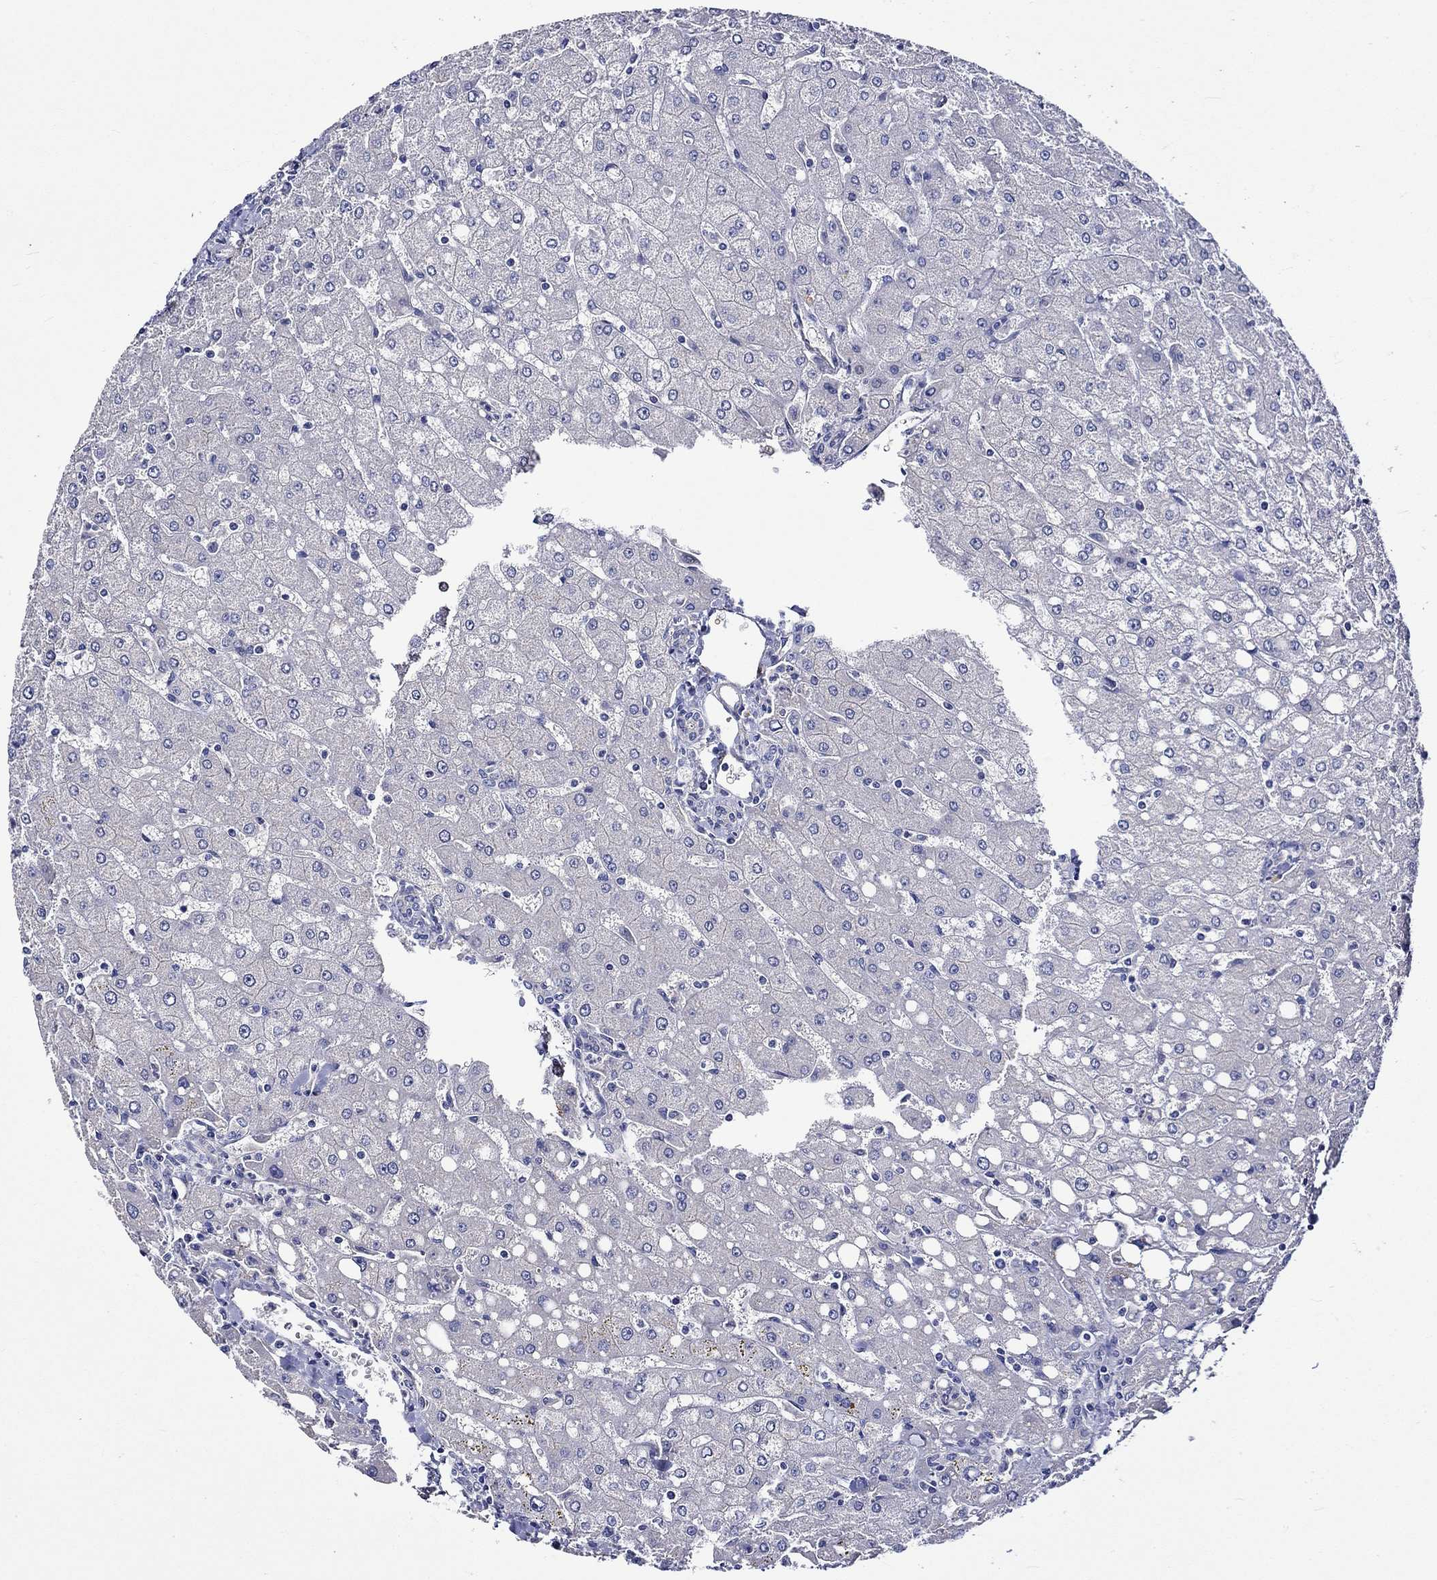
{"staining": {"intensity": "negative", "quantity": "none", "location": "none"}, "tissue": "liver", "cell_type": "Cholangiocytes", "image_type": "normal", "snomed": [{"axis": "morphology", "description": "Normal tissue, NOS"}, {"axis": "topography", "description": "Liver"}], "caption": "This is an immunohistochemistry histopathology image of benign human liver. There is no expression in cholangiocytes.", "gene": "CRYAB", "patient": {"sex": "female", "age": 53}}